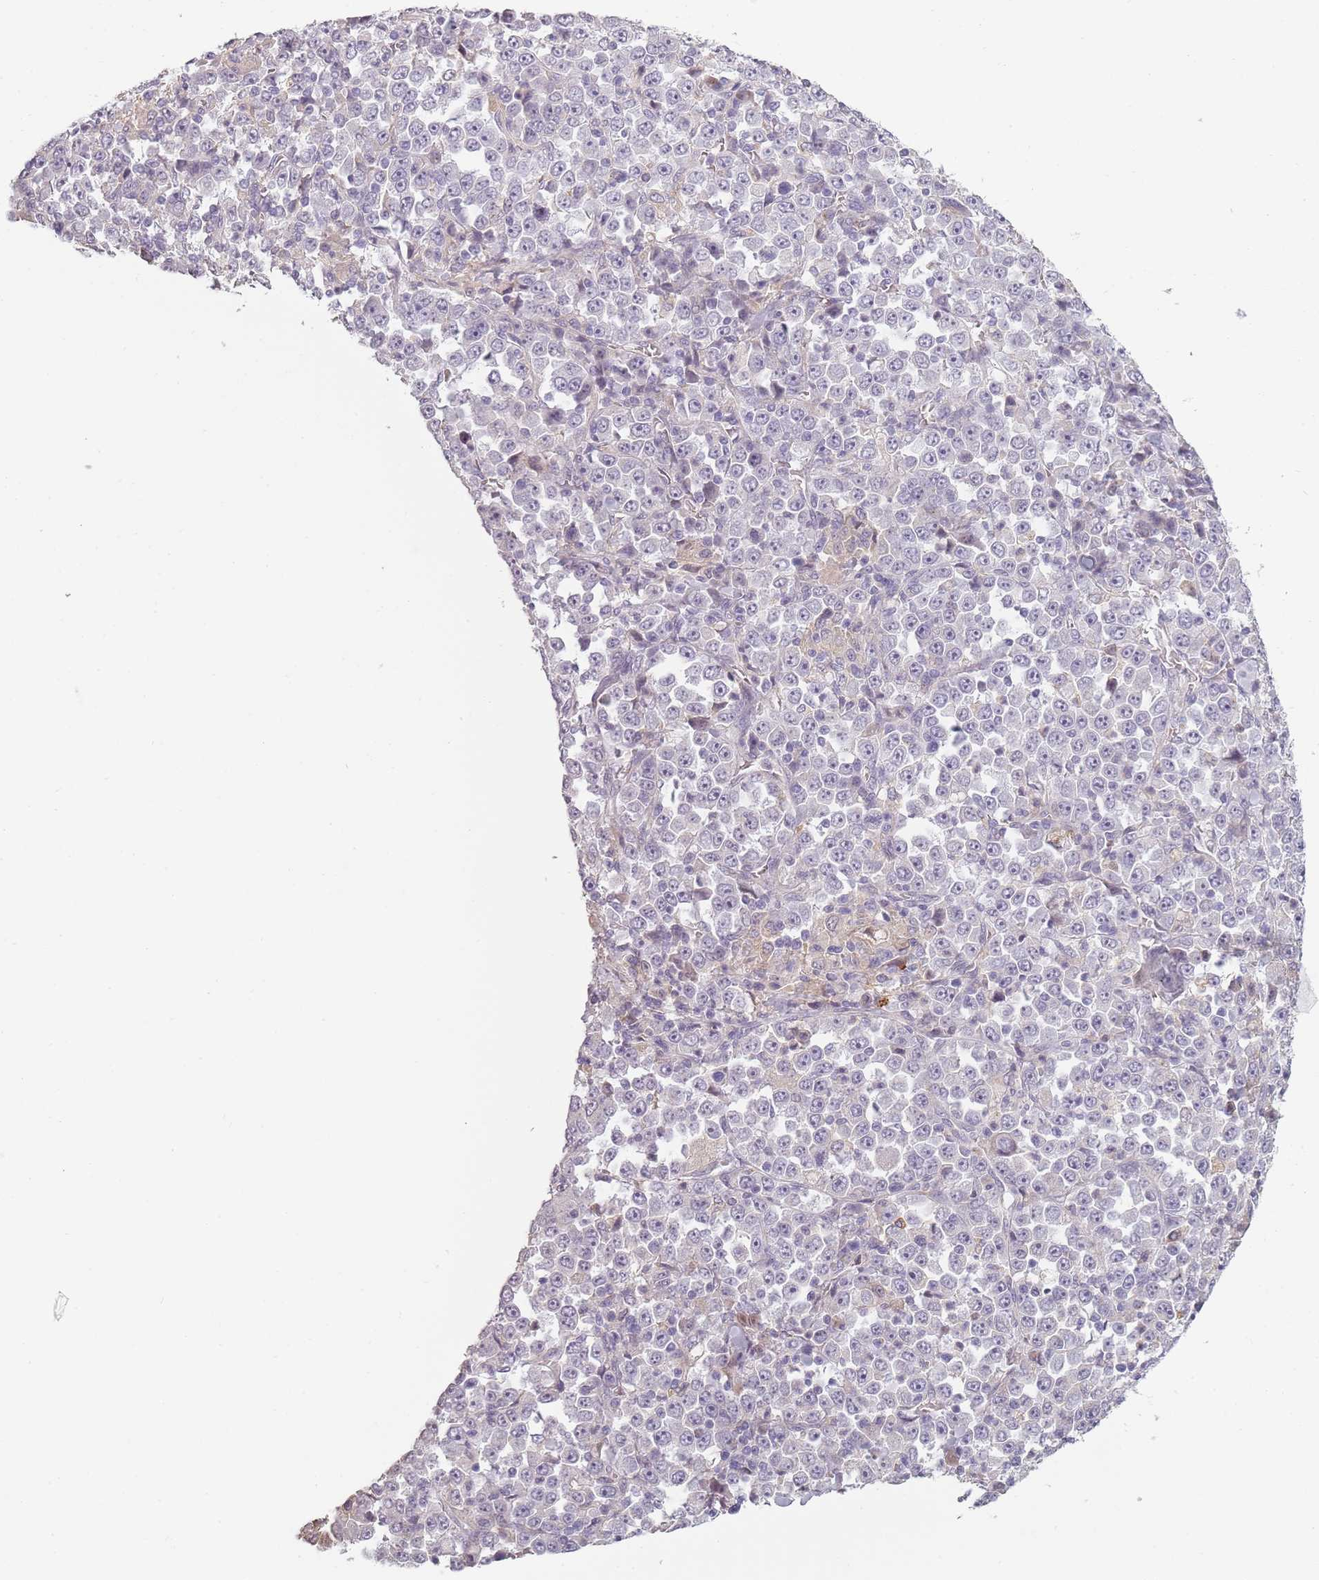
{"staining": {"intensity": "negative", "quantity": "none", "location": "none"}, "tissue": "stomach cancer", "cell_type": "Tumor cells", "image_type": "cancer", "snomed": [{"axis": "morphology", "description": "Normal tissue, NOS"}, {"axis": "morphology", "description": "Adenocarcinoma, NOS"}, {"axis": "topography", "description": "Stomach, upper"}, {"axis": "topography", "description": "Stomach"}], "caption": "This is an immunohistochemistry micrograph of adenocarcinoma (stomach). There is no expression in tumor cells.", "gene": "CC2D2B", "patient": {"sex": "male", "age": 59}}